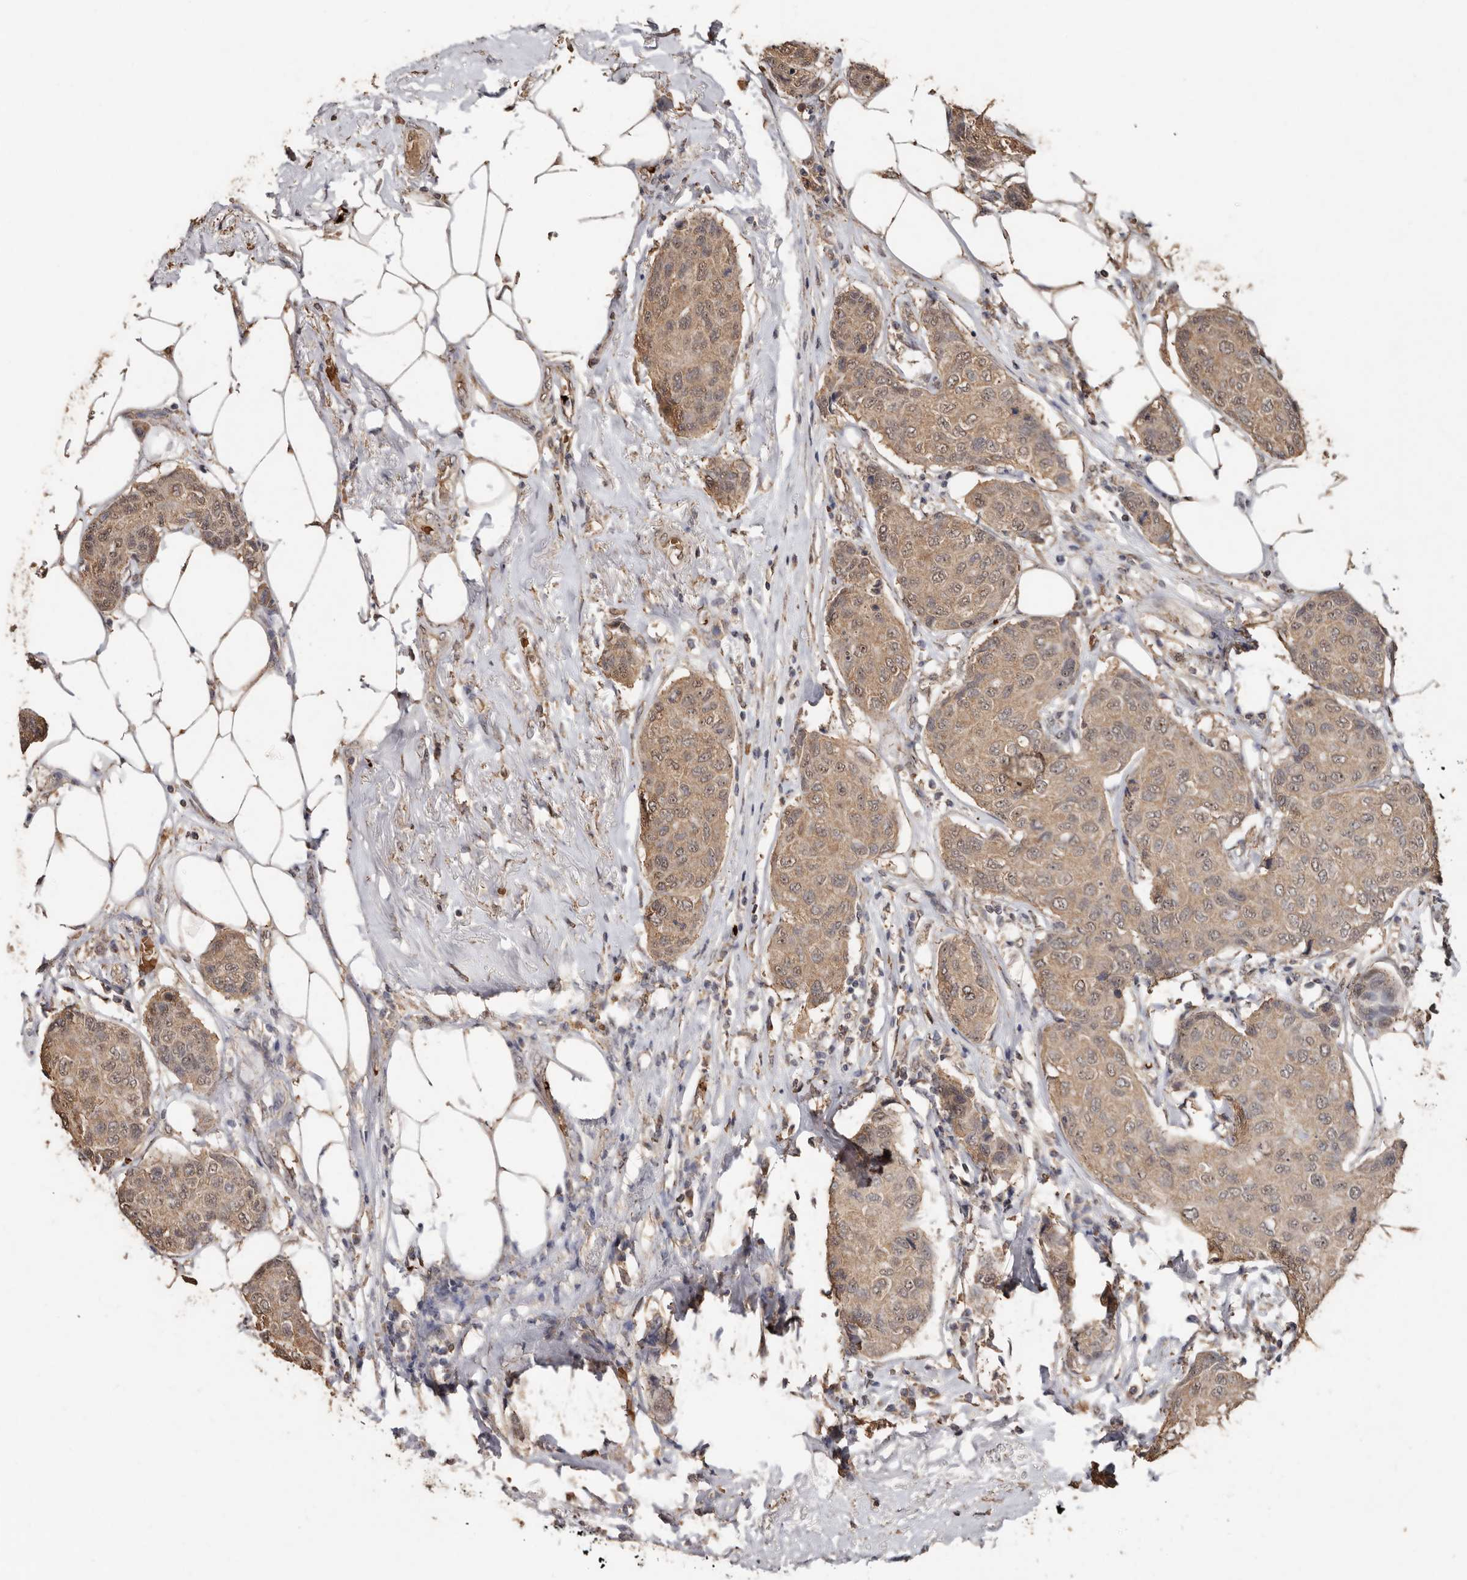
{"staining": {"intensity": "weak", "quantity": ">75%", "location": "cytoplasmic/membranous,nuclear"}, "tissue": "breast cancer", "cell_type": "Tumor cells", "image_type": "cancer", "snomed": [{"axis": "morphology", "description": "Duct carcinoma"}, {"axis": "topography", "description": "Breast"}], "caption": "Immunohistochemistry of human intraductal carcinoma (breast) demonstrates low levels of weak cytoplasmic/membranous and nuclear expression in approximately >75% of tumor cells.", "gene": "GRAMD2A", "patient": {"sex": "female", "age": 80}}